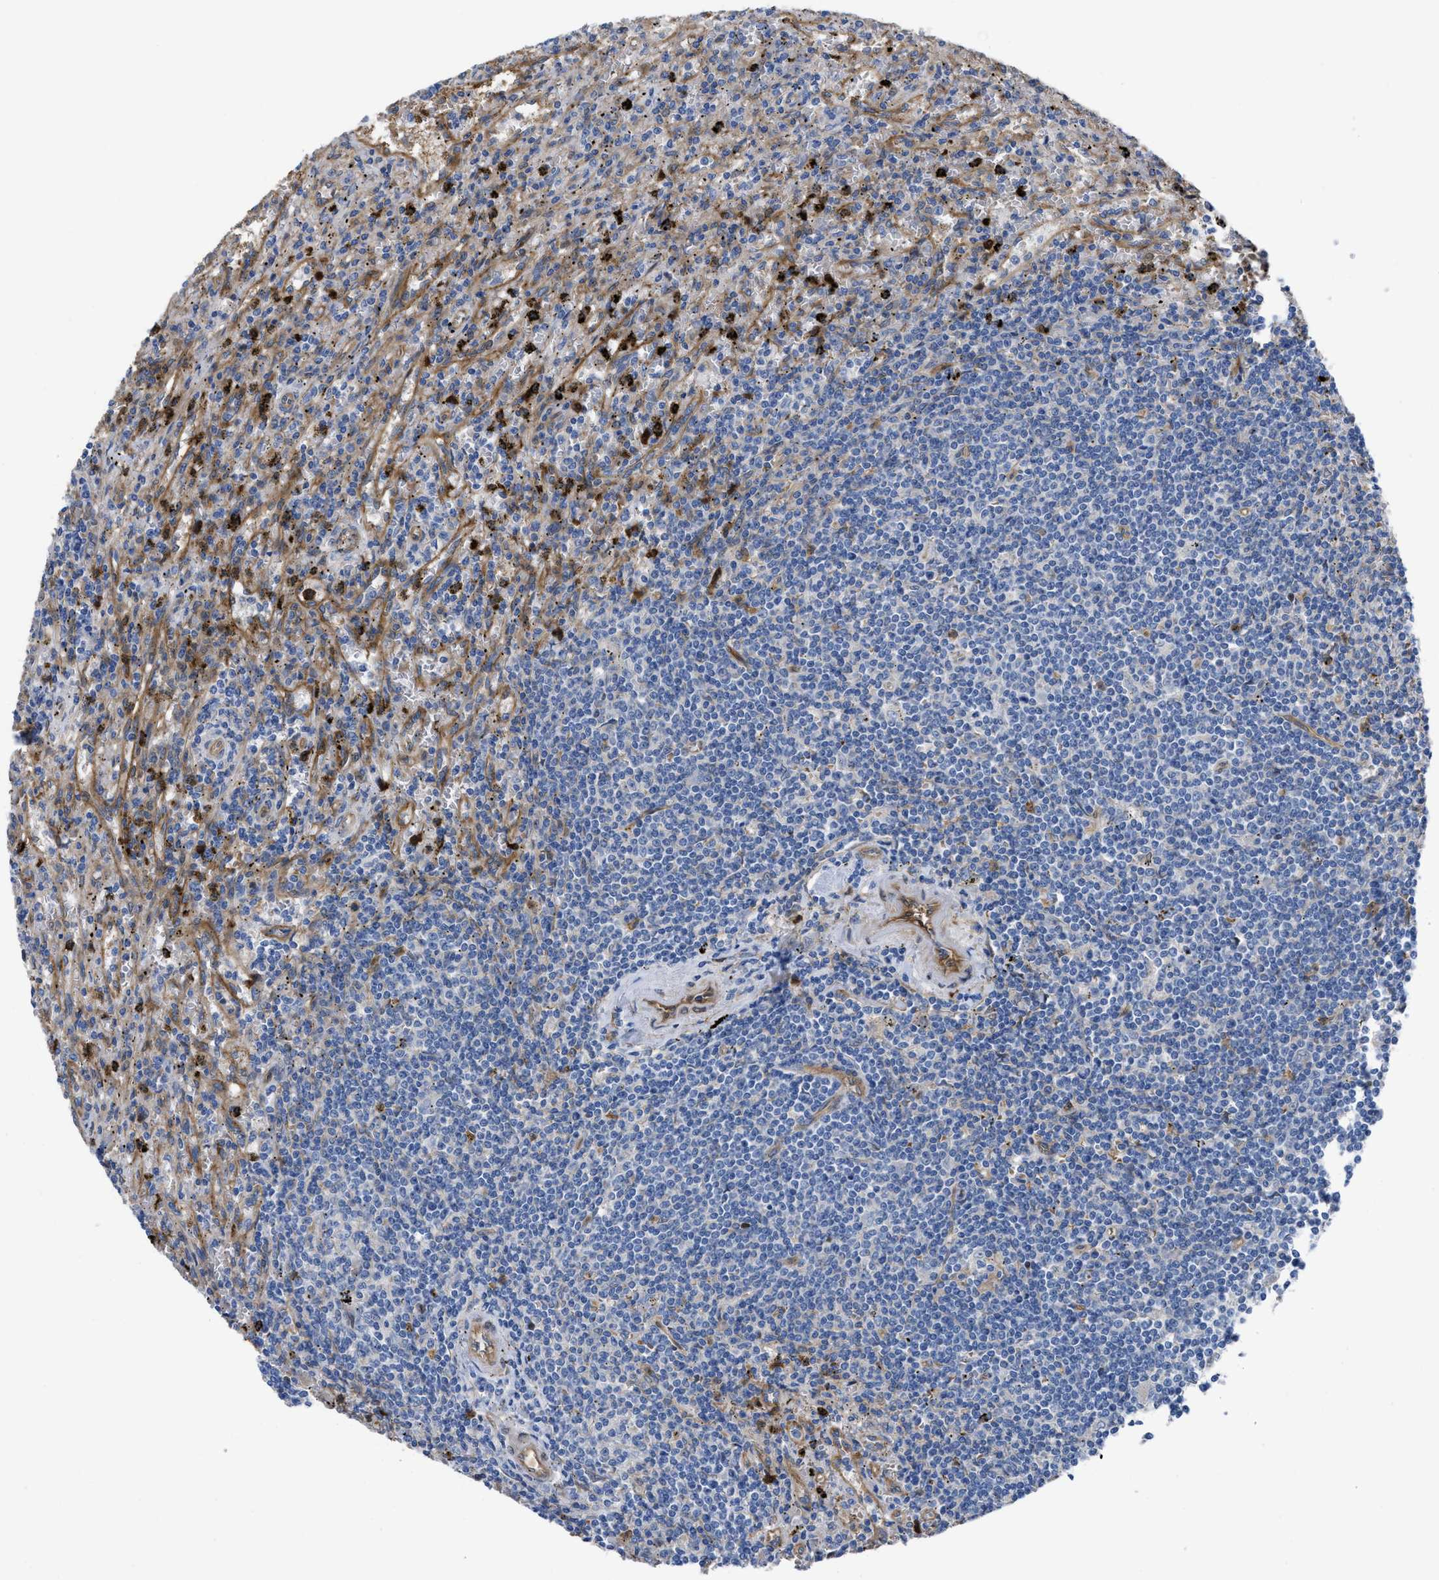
{"staining": {"intensity": "negative", "quantity": "none", "location": "none"}, "tissue": "lymphoma", "cell_type": "Tumor cells", "image_type": "cancer", "snomed": [{"axis": "morphology", "description": "Malignant lymphoma, non-Hodgkin's type, Low grade"}, {"axis": "topography", "description": "Spleen"}], "caption": "Immunohistochemistry image of lymphoma stained for a protein (brown), which displays no expression in tumor cells.", "gene": "TRIOBP", "patient": {"sex": "male", "age": 76}}